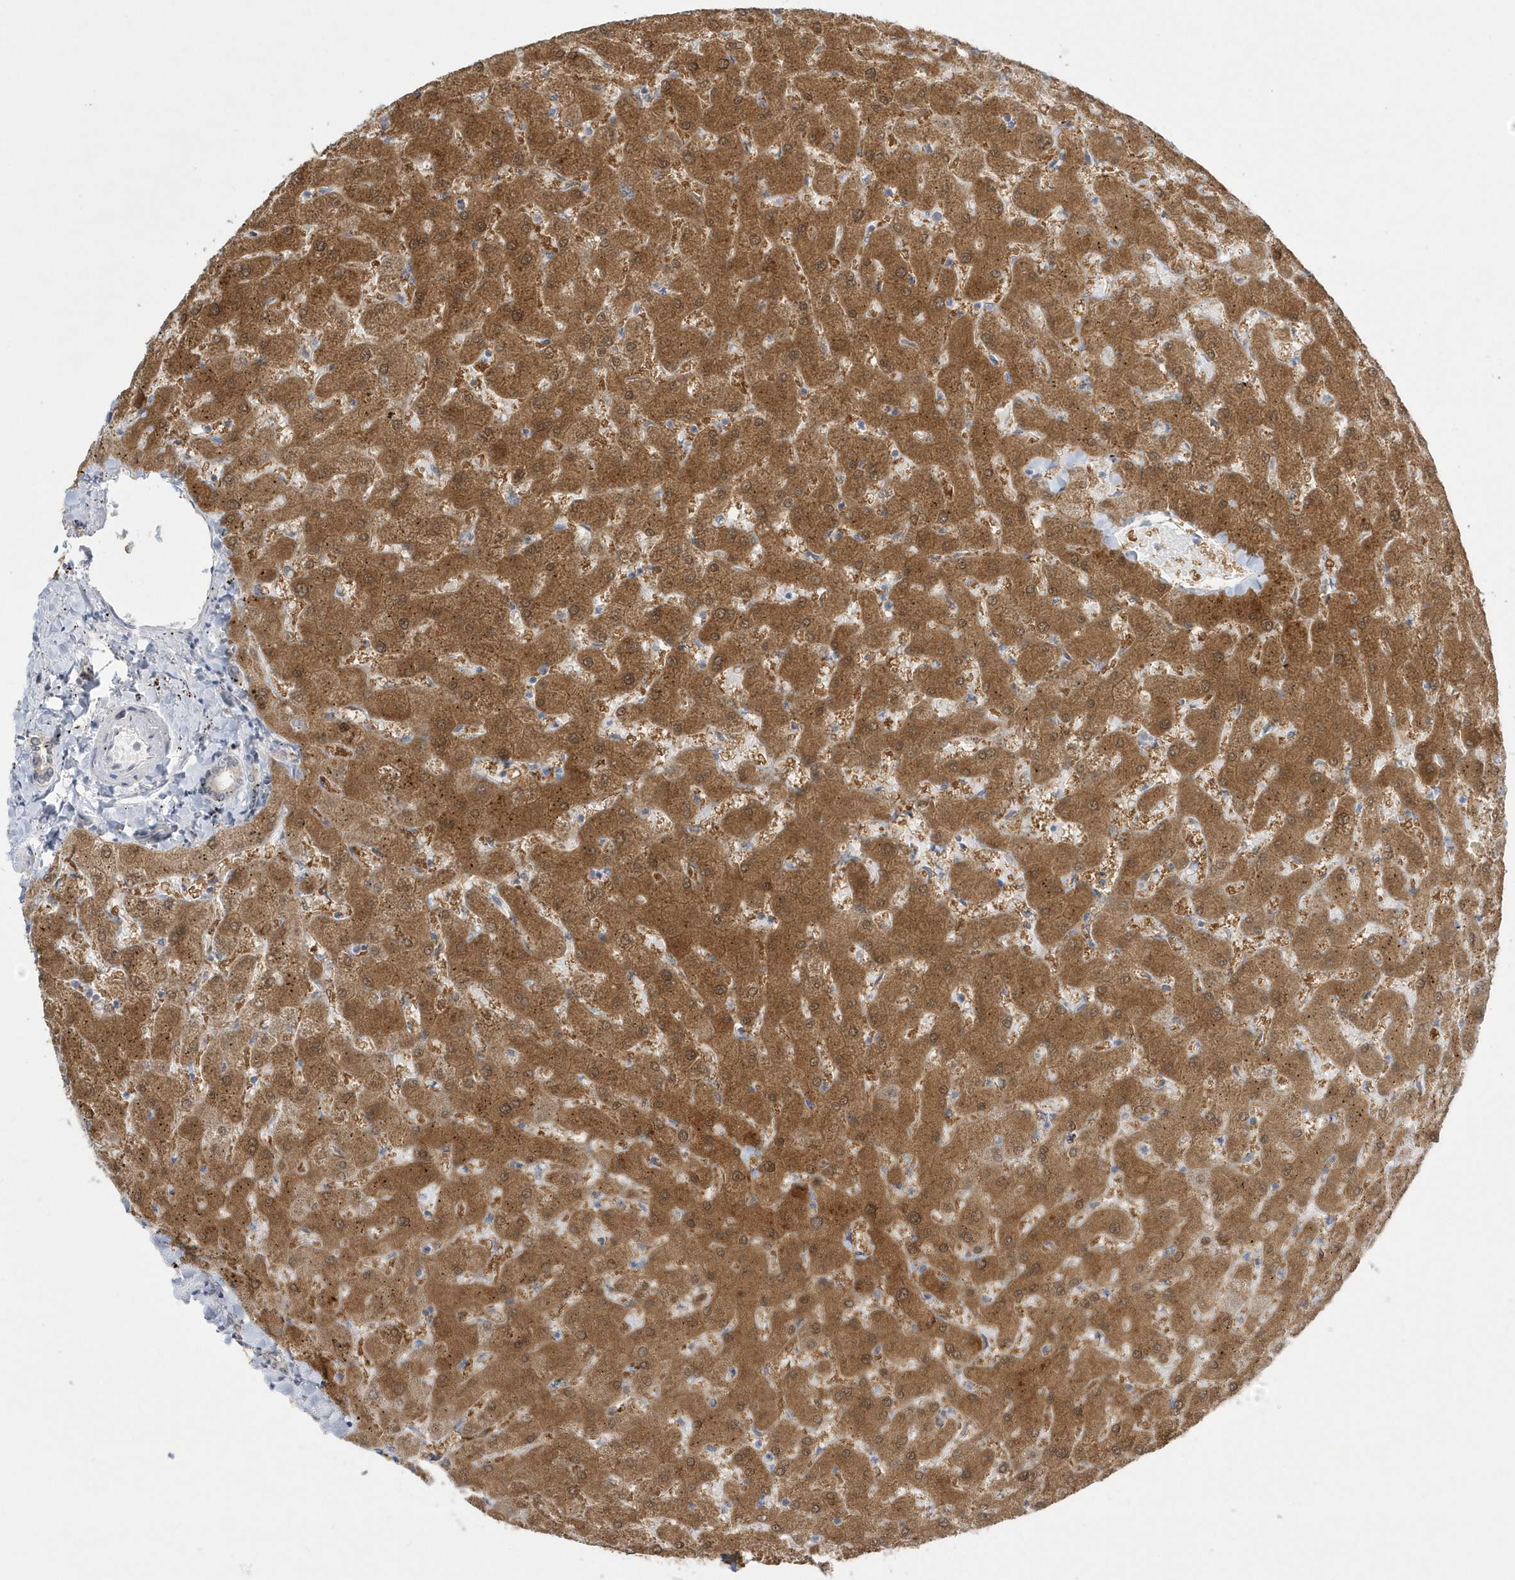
{"staining": {"intensity": "negative", "quantity": "none", "location": "none"}, "tissue": "liver", "cell_type": "Cholangiocytes", "image_type": "normal", "snomed": [{"axis": "morphology", "description": "Normal tissue, NOS"}, {"axis": "topography", "description": "Liver"}], "caption": "The micrograph reveals no significant positivity in cholangiocytes of liver. (DAB (3,3'-diaminobenzidine) IHC with hematoxylin counter stain).", "gene": "PCBD1", "patient": {"sex": "female", "age": 63}}